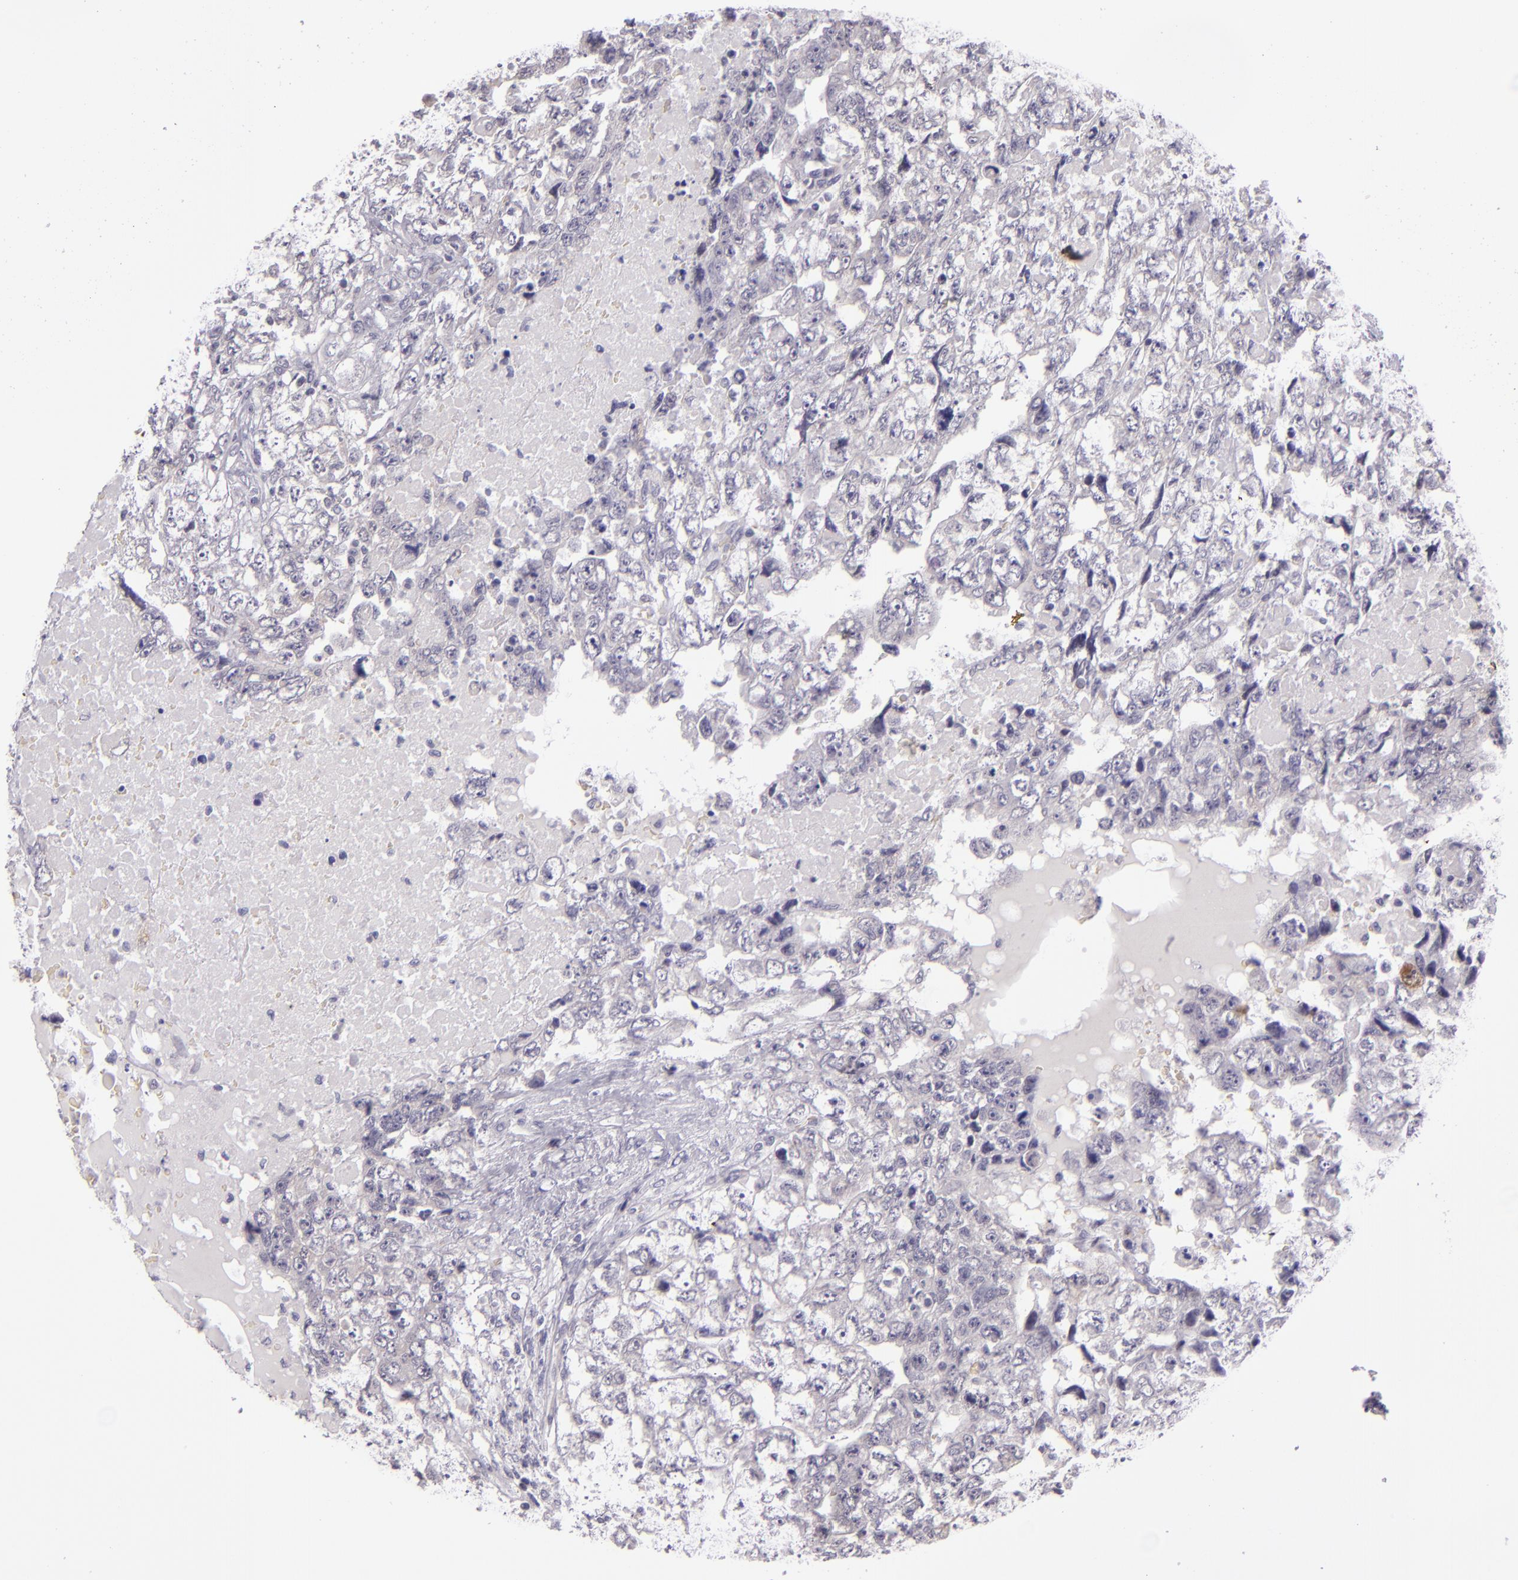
{"staining": {"intensity": "negative", "quantity": "none", "location": "none"}, "tissue": "testis cancer", "cell_type": "Tumor cells", "image_type": "cancer", "snomed": [{"axis": "morphology", "description": "Carcinoma, Embryonal, NOS"}, {"axis": "topography", "description": "Testis"}], "caption": "The image displays no staining of tumor cells in testis cancer.", "gene": "SNCB", "patient": {"sex": "male", "age": 36}}